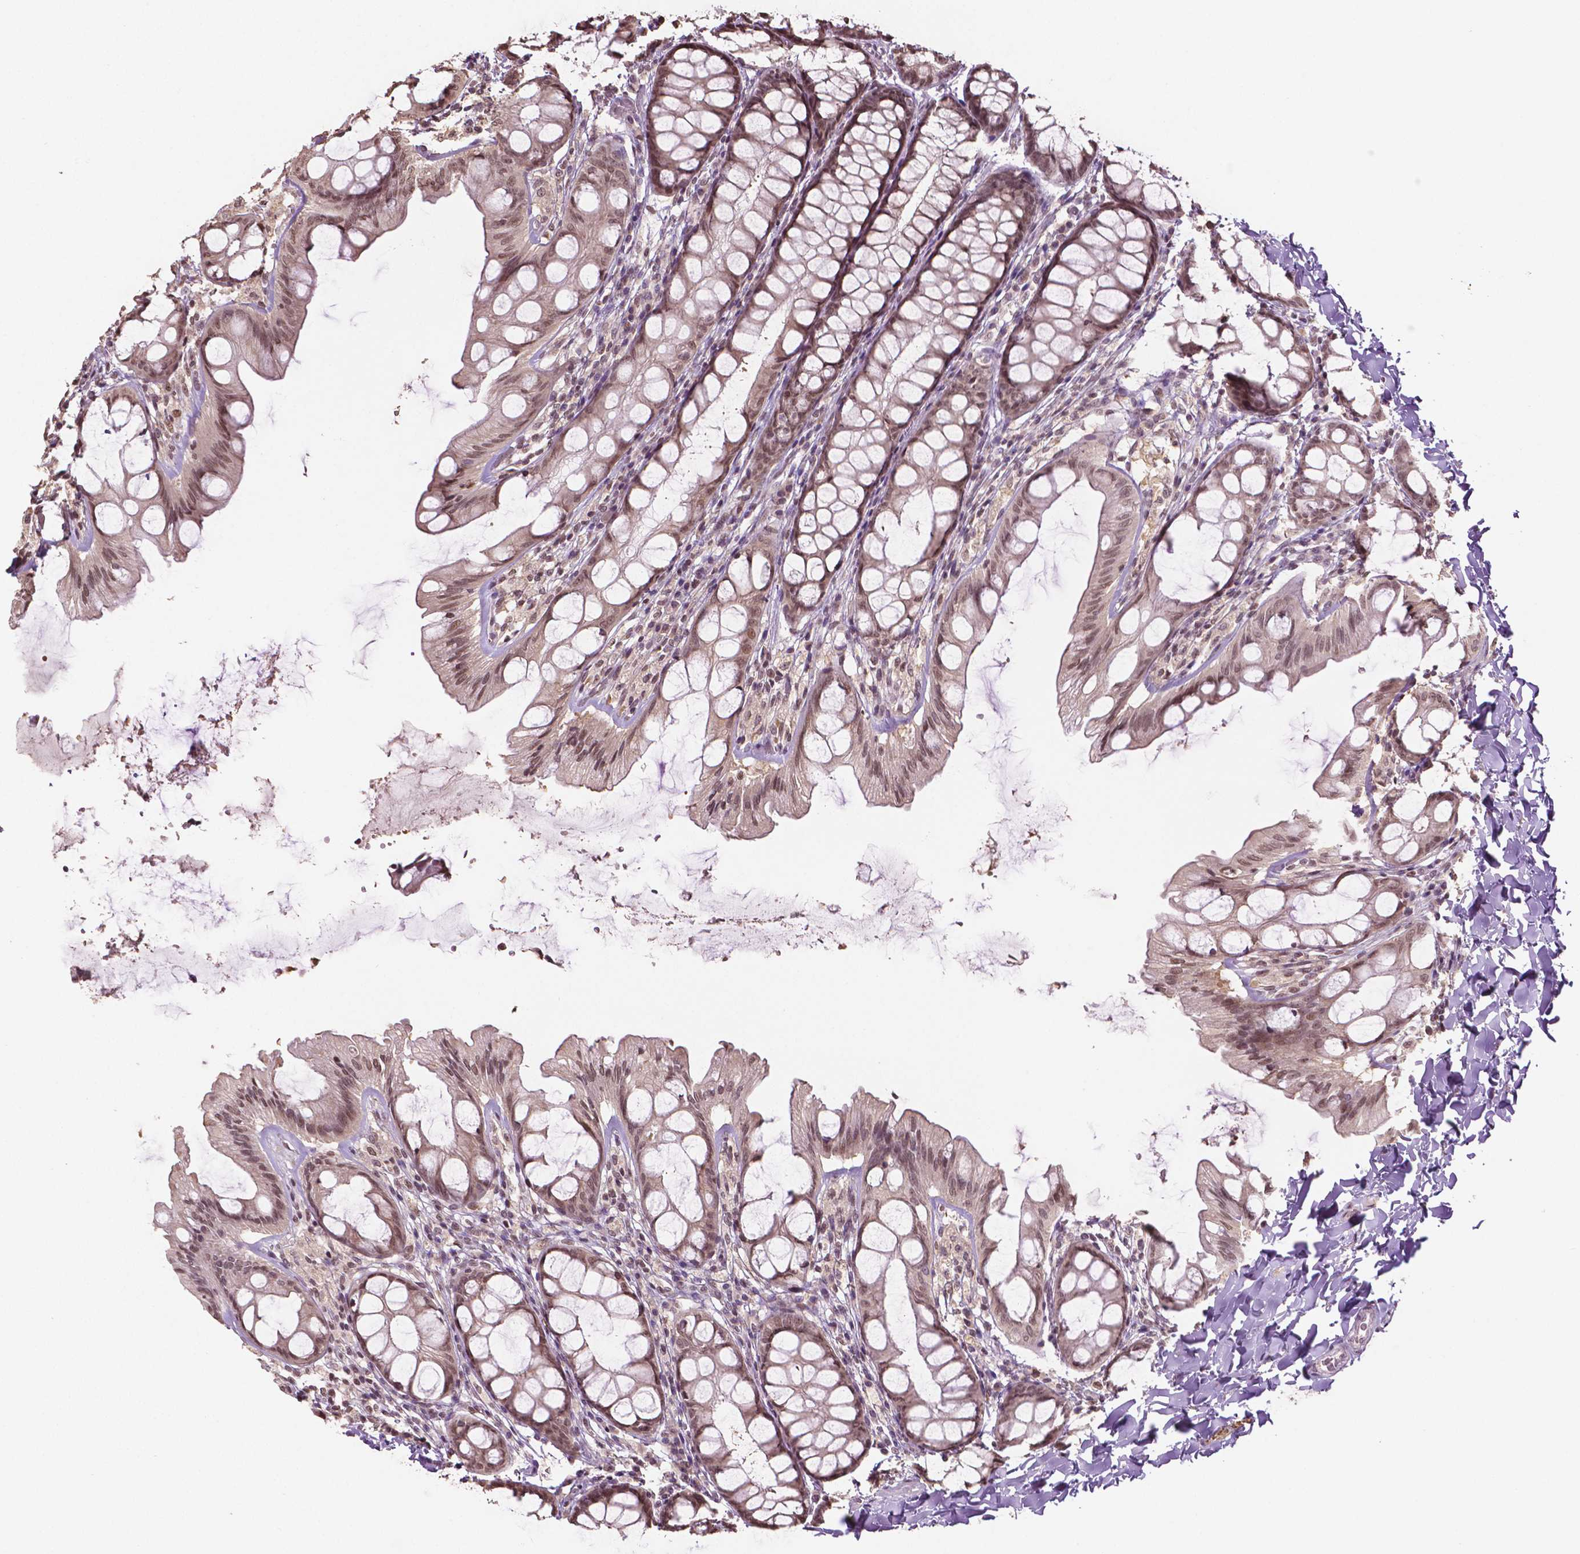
{"staining": {"intensity": "moderate", "quantity": ">75%", "location": "nuclear"}, "tissue": "colon", "cell_type": "Endothelial cells", "image_type": "normal", "snomed": [{"axis": "morphology", "description": "Normal tissue, NOS"}, {"axis": "topography", "description": "Colon"}], "caption": "Protein analysis of unremarkable colon displays moderate nuclear expression in about >75% of endothelial cells. (DAB IHC with brightfield microscopy, high magnification).", "gene": "DEK", "patient": {"sex": "male", "age": 47}}